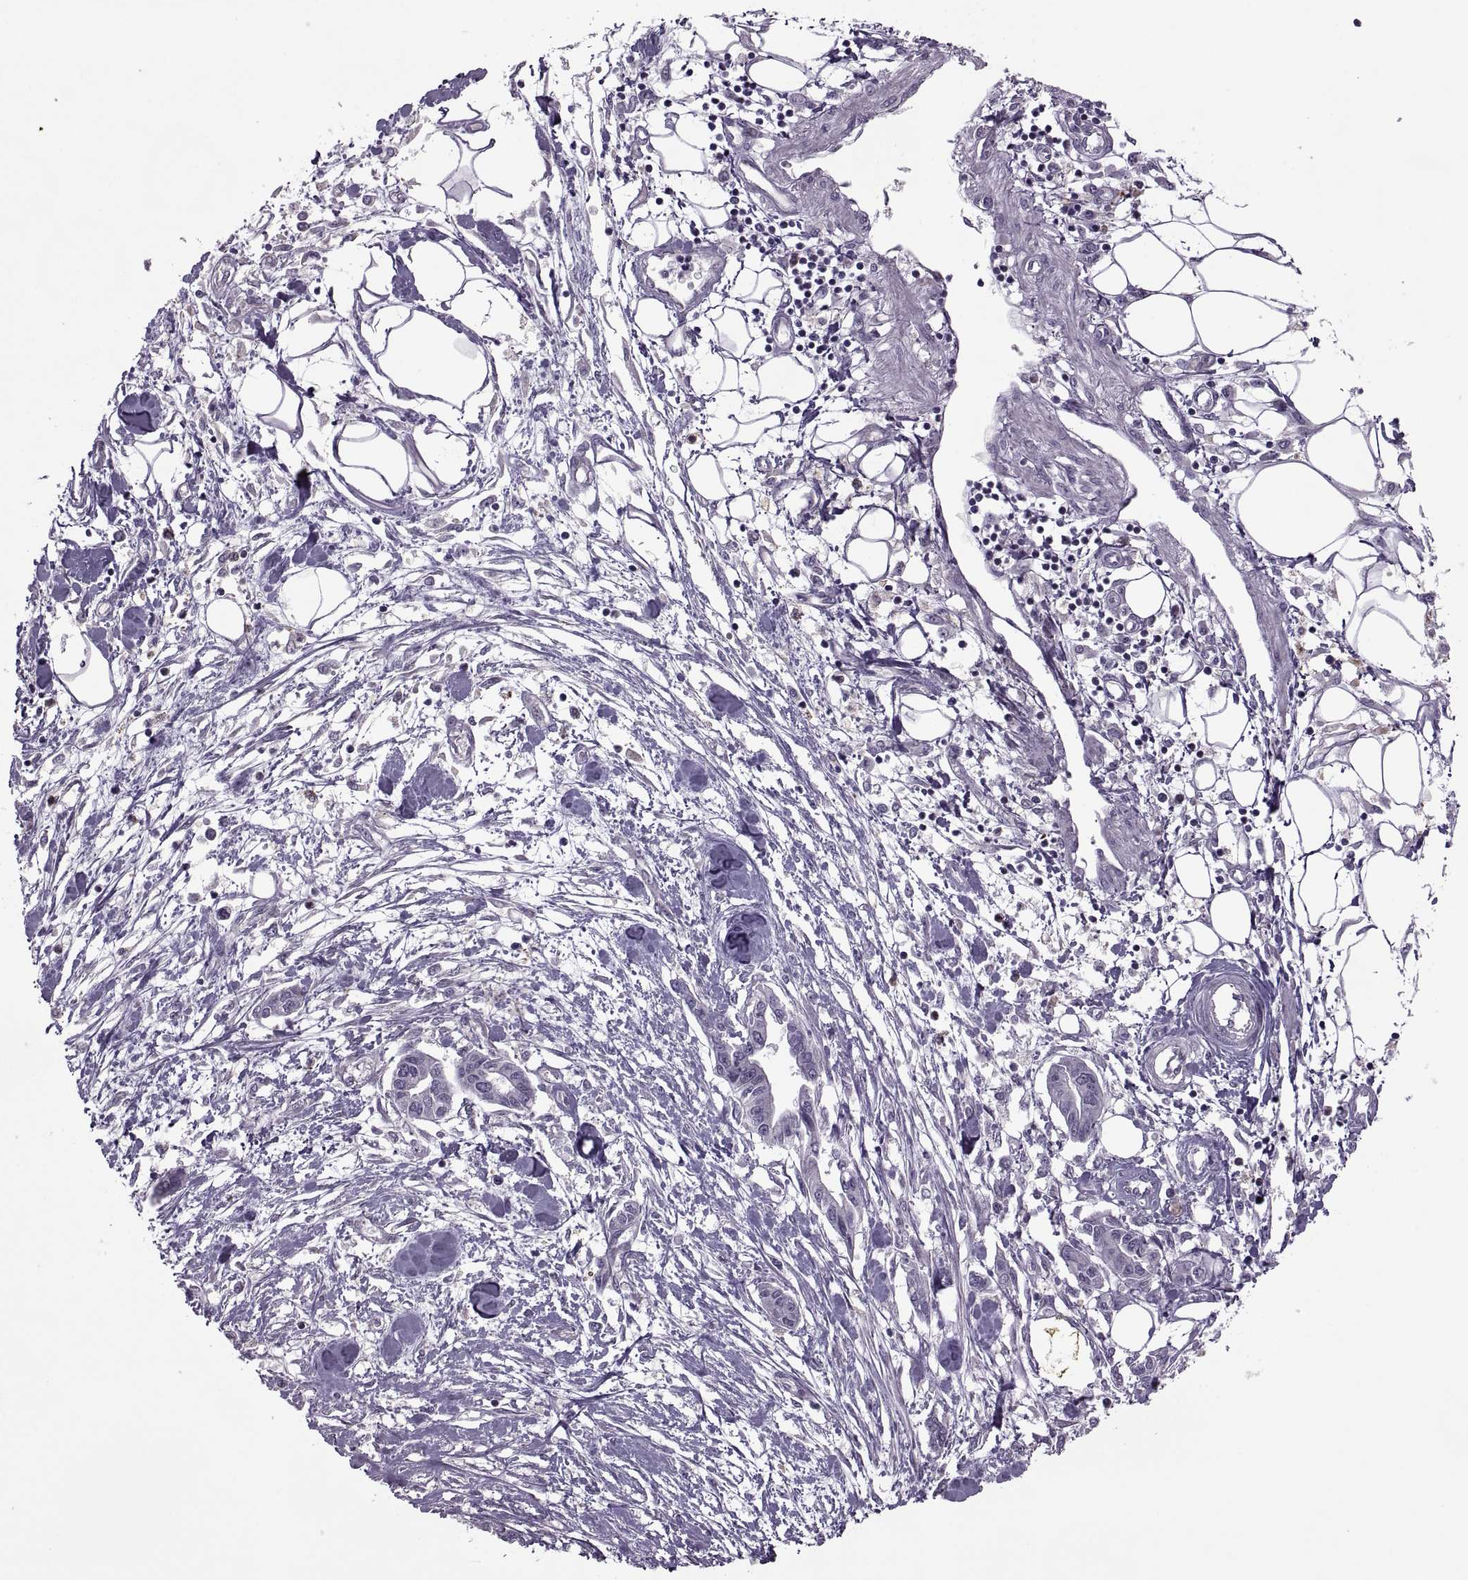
{"staining": {"intensity": "negative", "quantity": "none", "location": "none"}, "tissue": "pancreatic cancer", "cell_type": "Tumor cells", "image_type": "cancer", "snomed": [{"axis": "morphology", "description": "Adenocarcinoma, NOS"}, {"axis": "topography", "description": "Pancreas"}], "caption": "Tumor cells are negative for brown protein staining in pancreatic cancer.", "gene": "ODF3", "patient": {"sex": "male", "age": 60}}